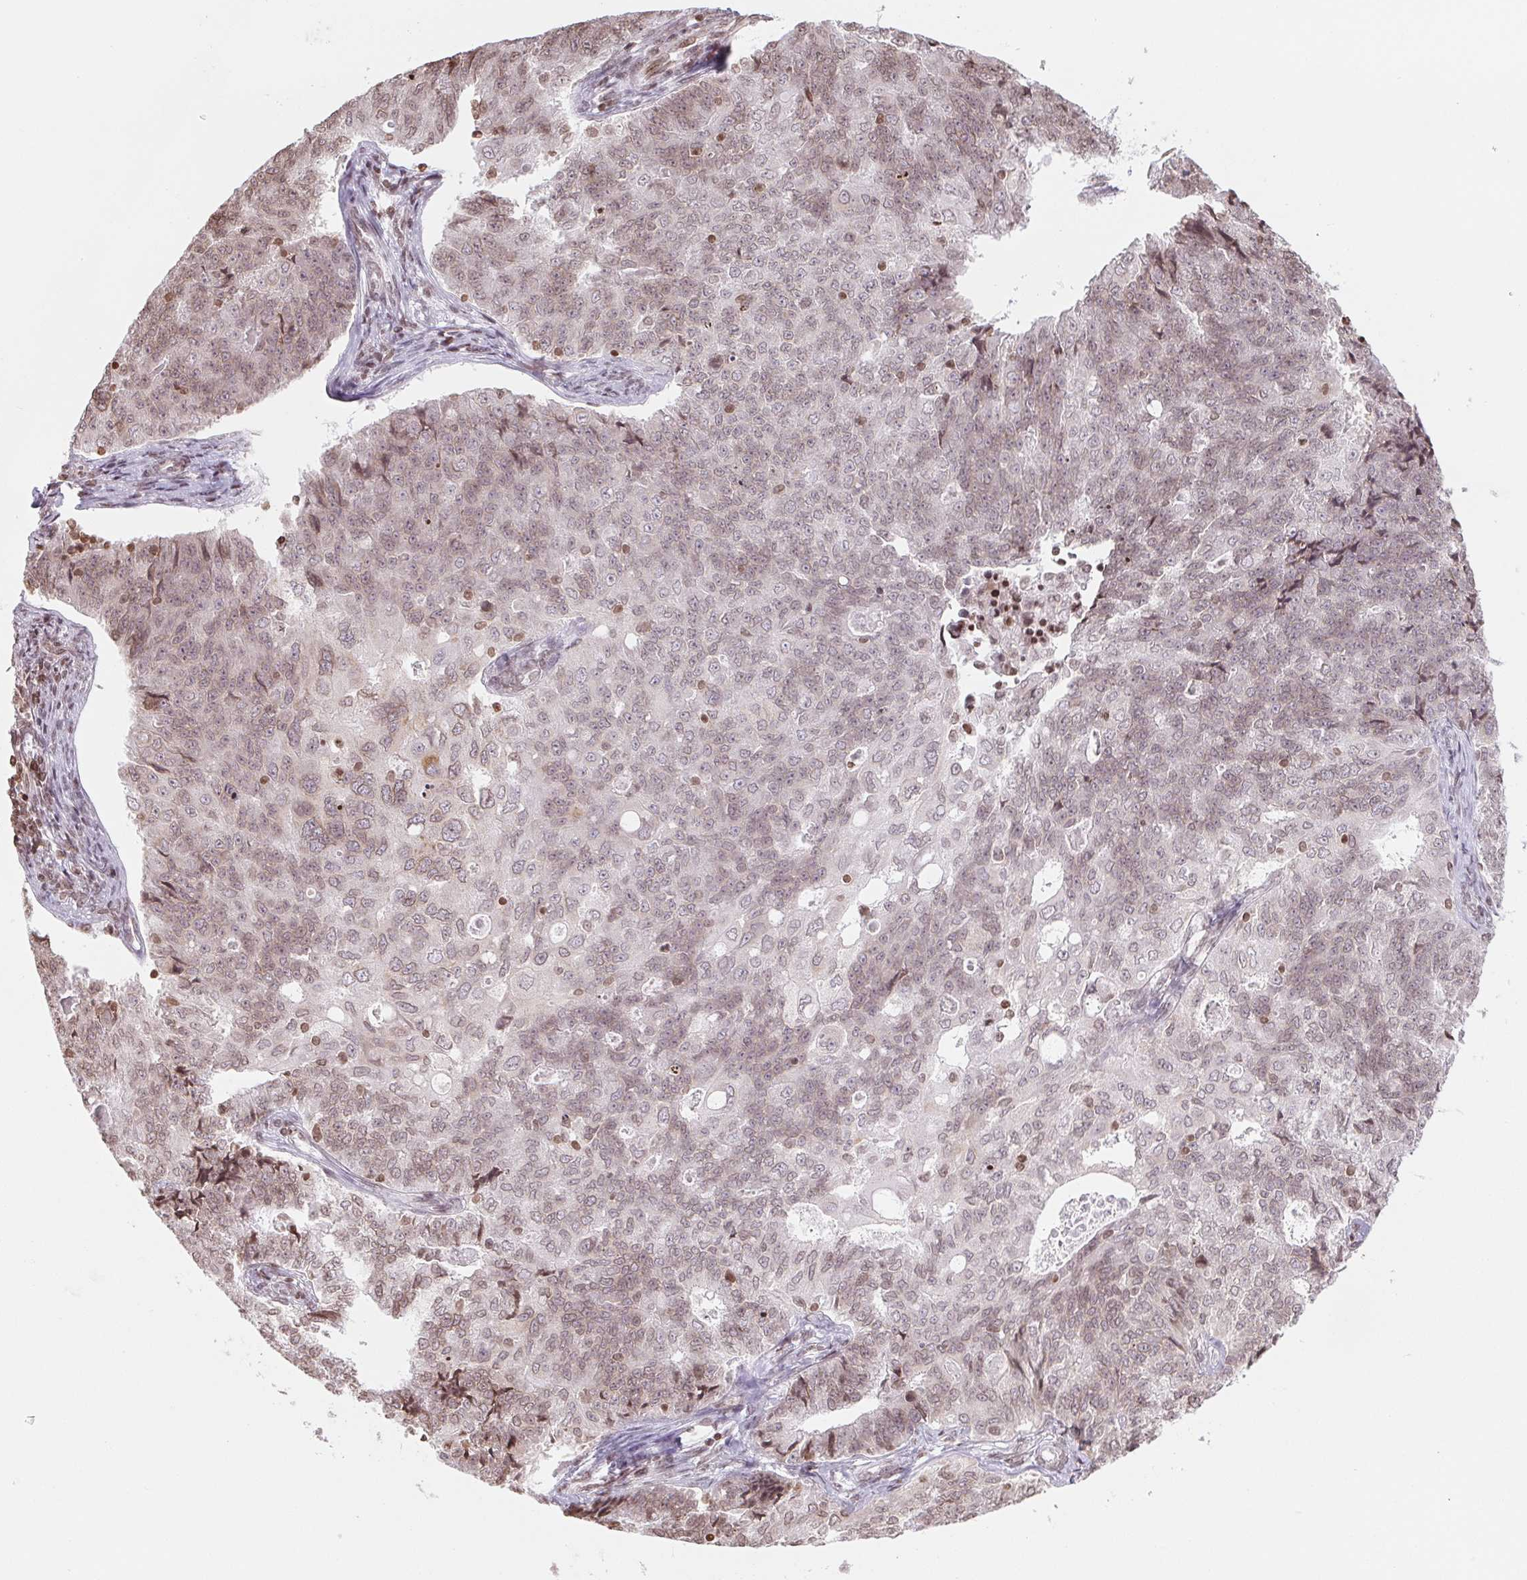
{"staining": {"intensity": "weak", "quantity": "25%-75%", "location": "nuclear"}, "tissue": "endometrial cancer", "cell_type": "Tumor cells", "image_type": "cancer", "snomed": [{"axis": "morphology", "description": "Adenocarcinoma, NOS"}, {"axis": "topography", "description": "Endometrium"}], "caption": "The image shows immunohistochemical staining of adenocarcinoma (endometrial). There is weak nuclear positivity is seen in about 25%-75% of tumor cells.", "gene": "SMIM12", "patient": {"sex": "female", "age": 43}}